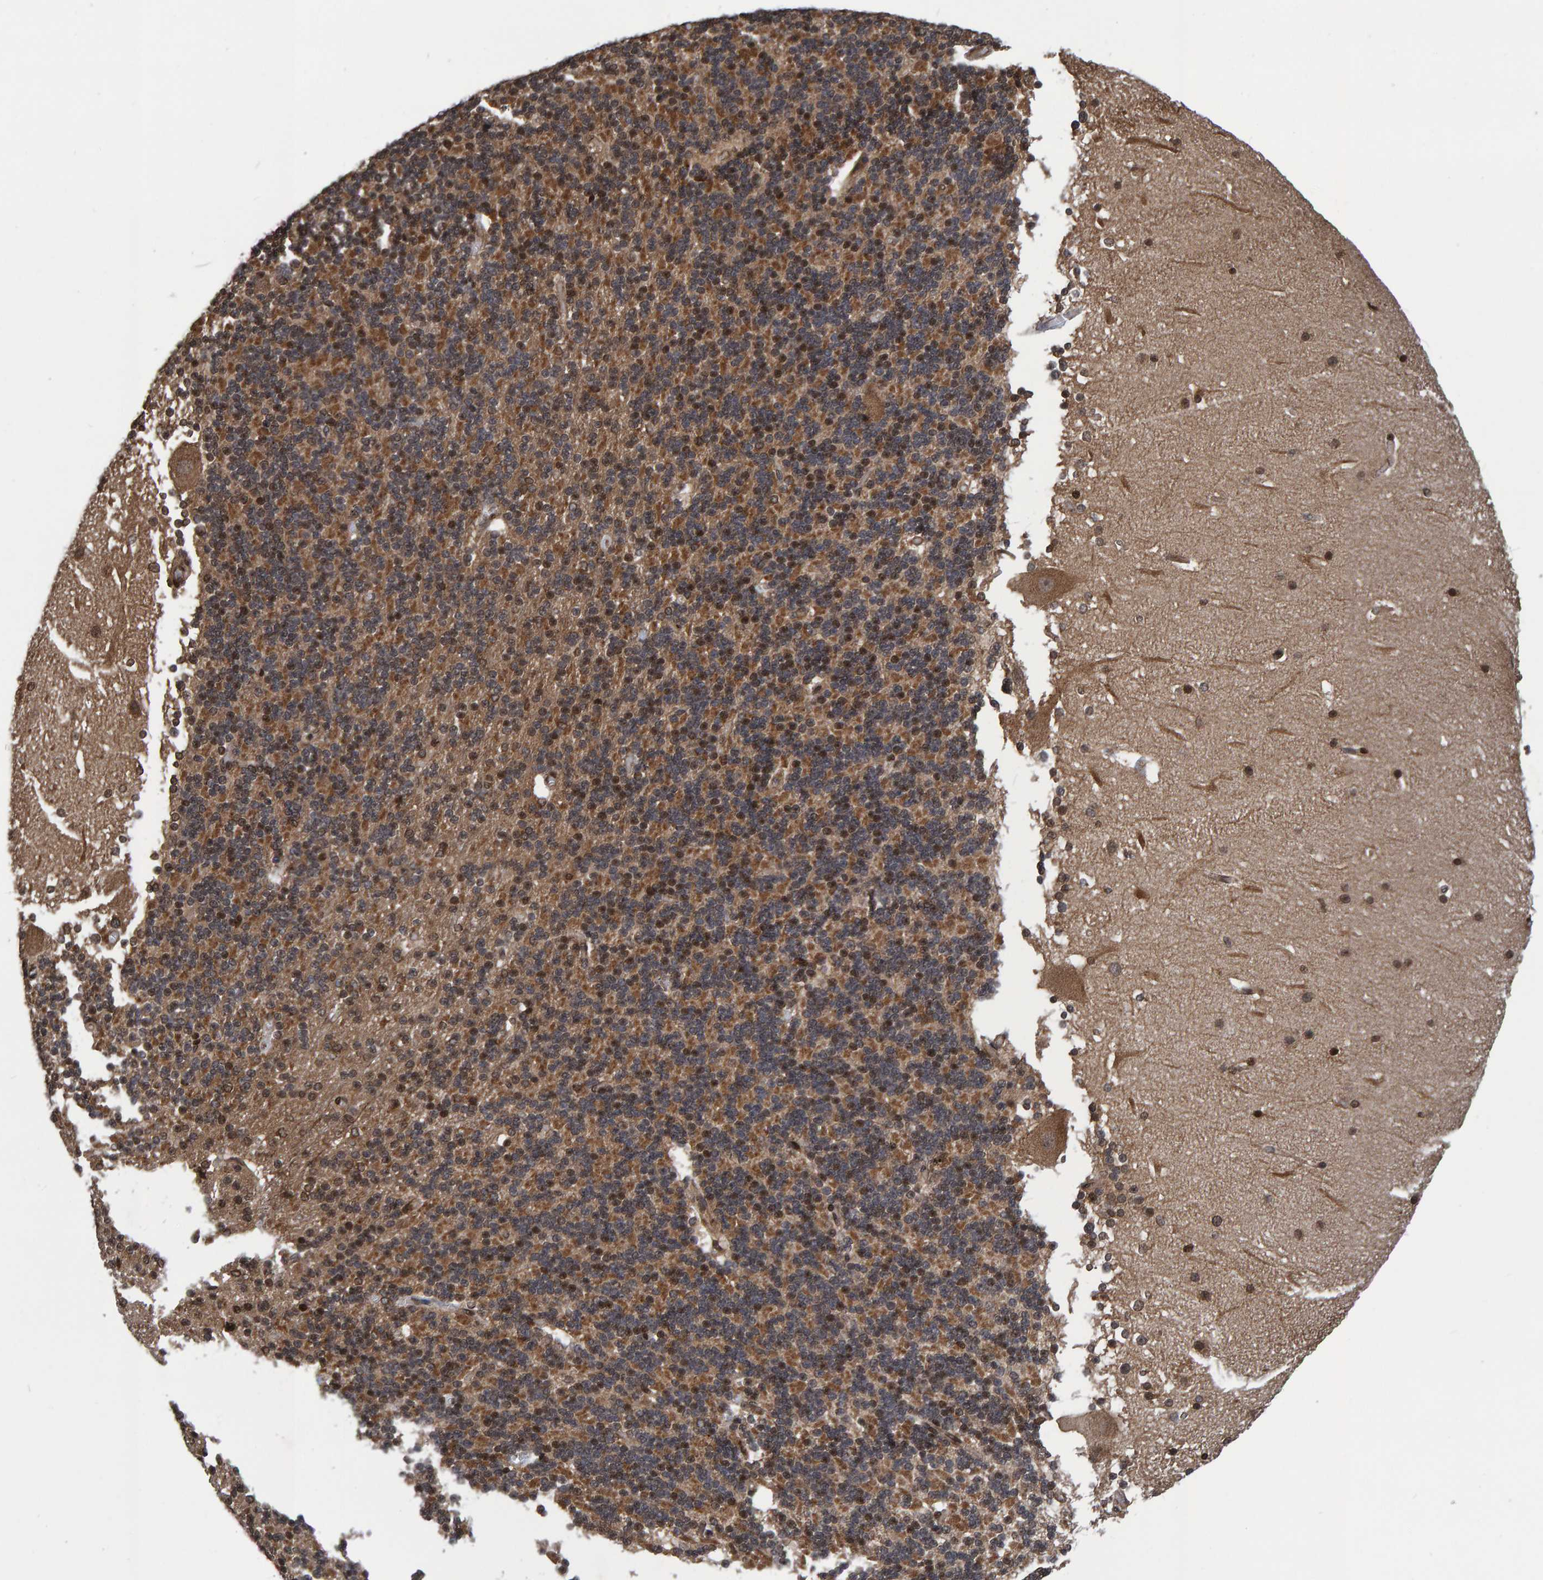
{"staining": {"intensity": "moderate", "quantity": ">75%", "location": "cytoplasmic/membranous,nuclear"}, "tissue": "cerebellum", "cell_type": "Cells in granular layer", "image_type": "normal", "snomed": [{"axis": "morphology", "description": "Normal tissue, NOS"}, {"axis": "topography", "description": "Cerebellum"}], "caption": "Immunohistochemistry image of unremarkable cerebellum stained for a protein (brown), which exhibits medium levels of moderate cytoplasmic/membranous,nuclear staining in about >75% of cells in granular layer.", "gene": "GAB2", "patient": {"sex": "female", "age": 19}}